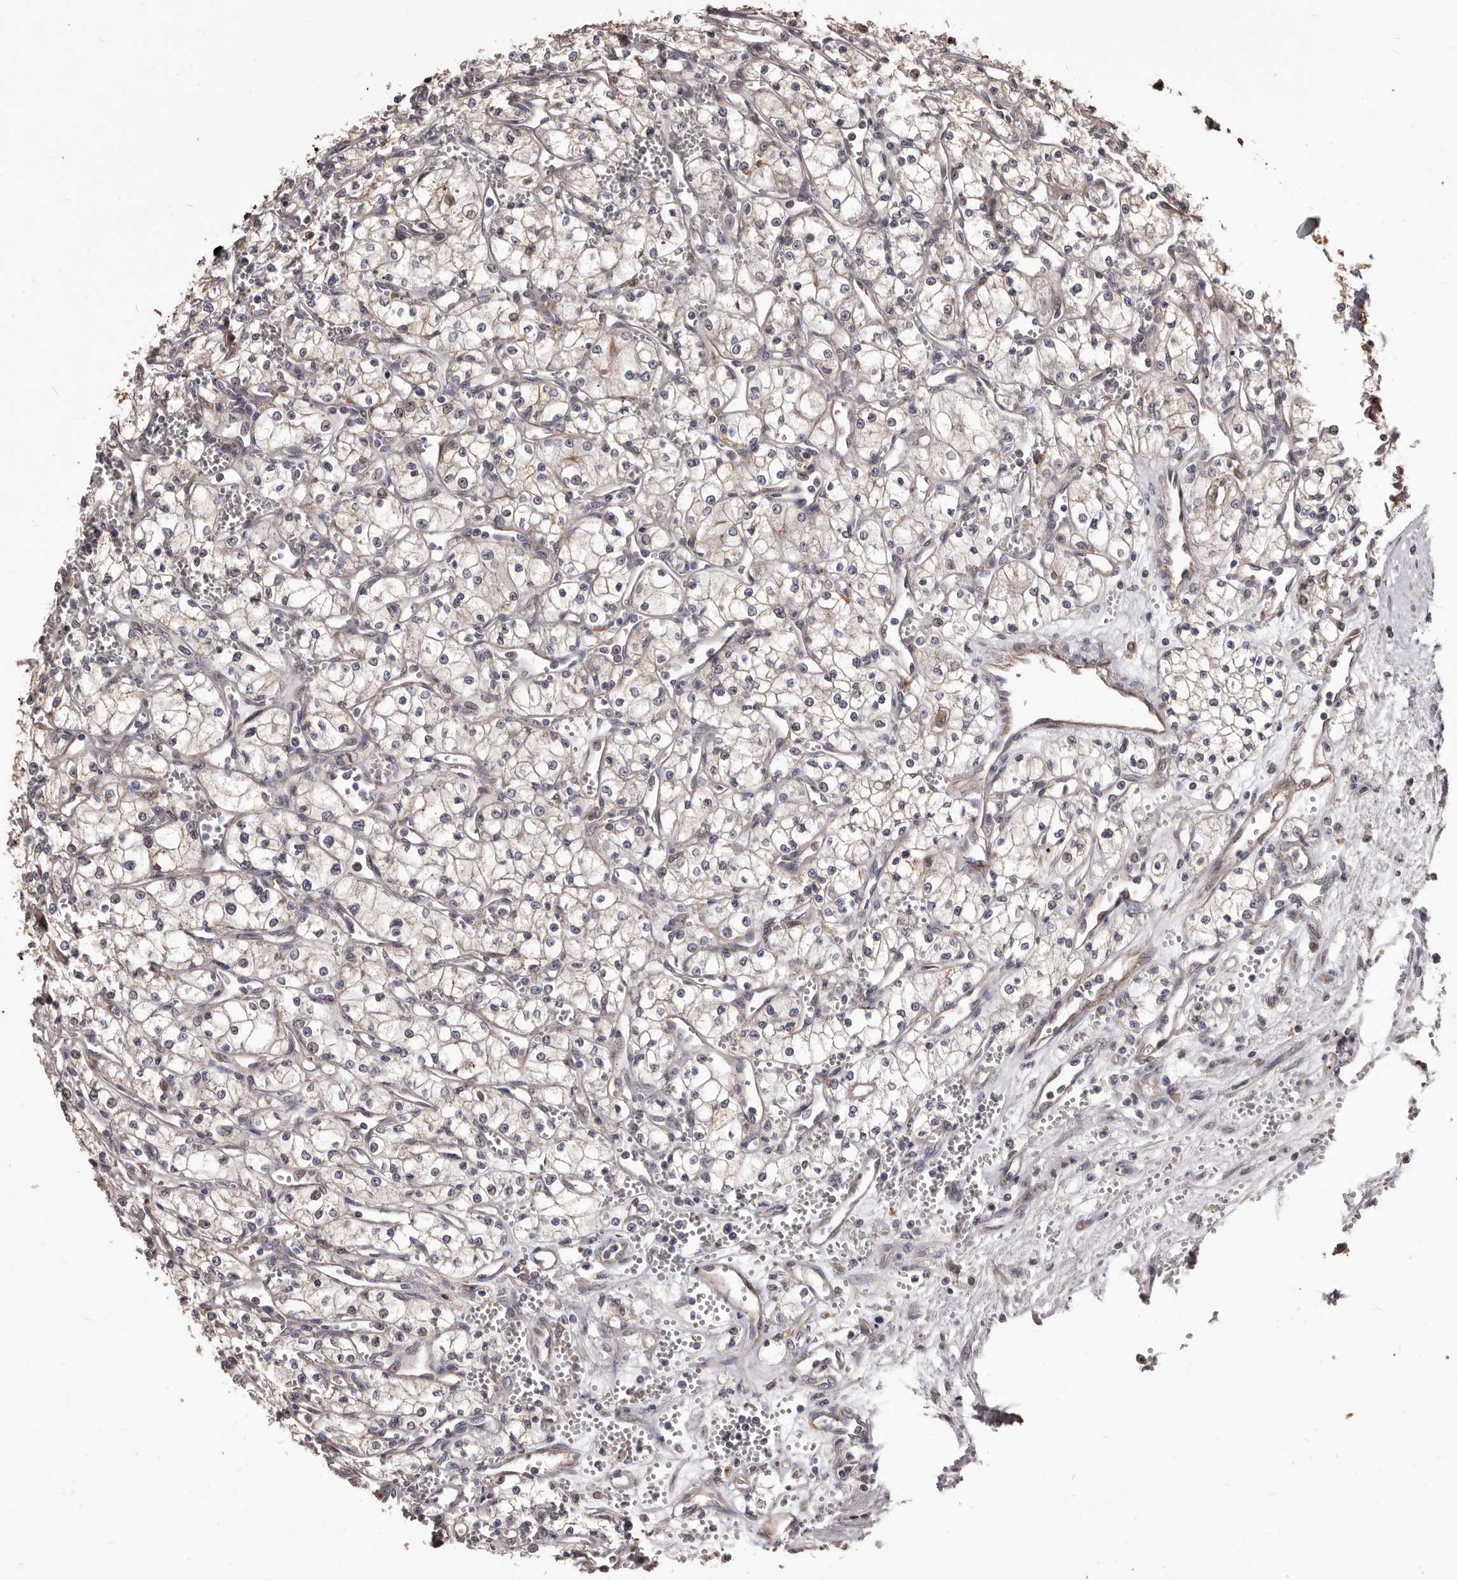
{"staining": {"intensity": "weak", "quantity": "<25%", "location": "cytoplasmic/membranous"}, "tissue": "renal cancer", "cell_type": "Tumor cells", "image_type": "cancer", "snomed": [{"axis": "morphology", "description": "Adenocarcinoma, NOS"}, {"axis": "topography", "description": "Kidney"}], "caption": "Tumor cells show no significant protein positivity in renal cancer (adenocarcinoma). (DAB immunohistochemistry, high magnification).", "gene": "ALPK1", "patient": {"sex": "male", "age": 59}}